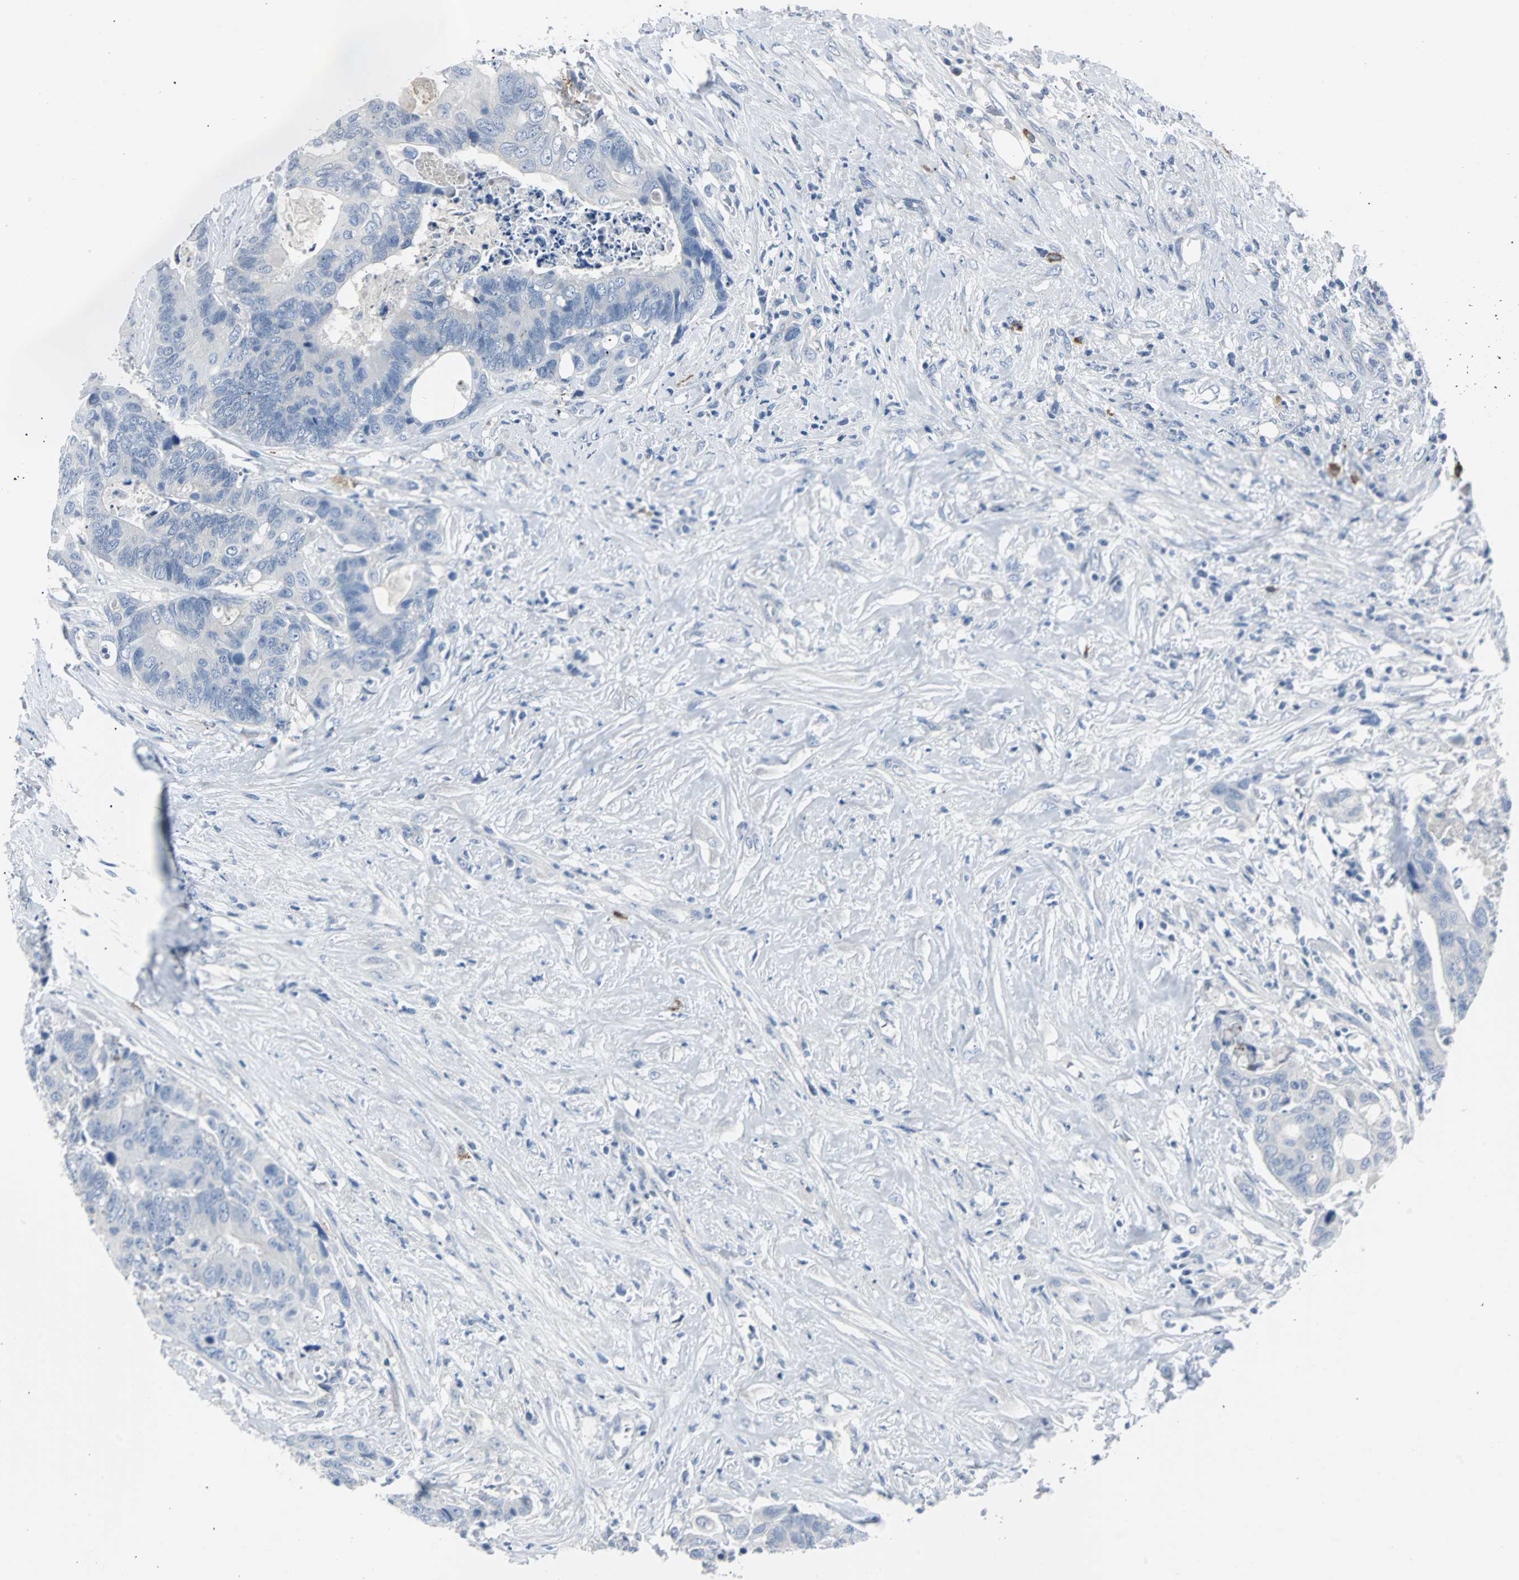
{"staining": {"intensity": "negative", "quantity": "none", "location": "none"}, "tissue": "colorectal cancer", "cell_type": "Tumor cells", "image_type": "cancer", "snomed": [{"axis": "morphology", "description": "Adenocarcinoma, NOS"}, {"axis": "topography", "description": "Rectum"}], "caption": "IHC histopathology image of human colorectal cancer (adenocarcinoma) stained for a protein (brown), which demonstrates no expression in tumor cells. (DAB immunohistochemistry visualized using brightfield microscopy, high magnification).", "gene": "RASA1", "patient": {"sex": "male", "age": 55}}